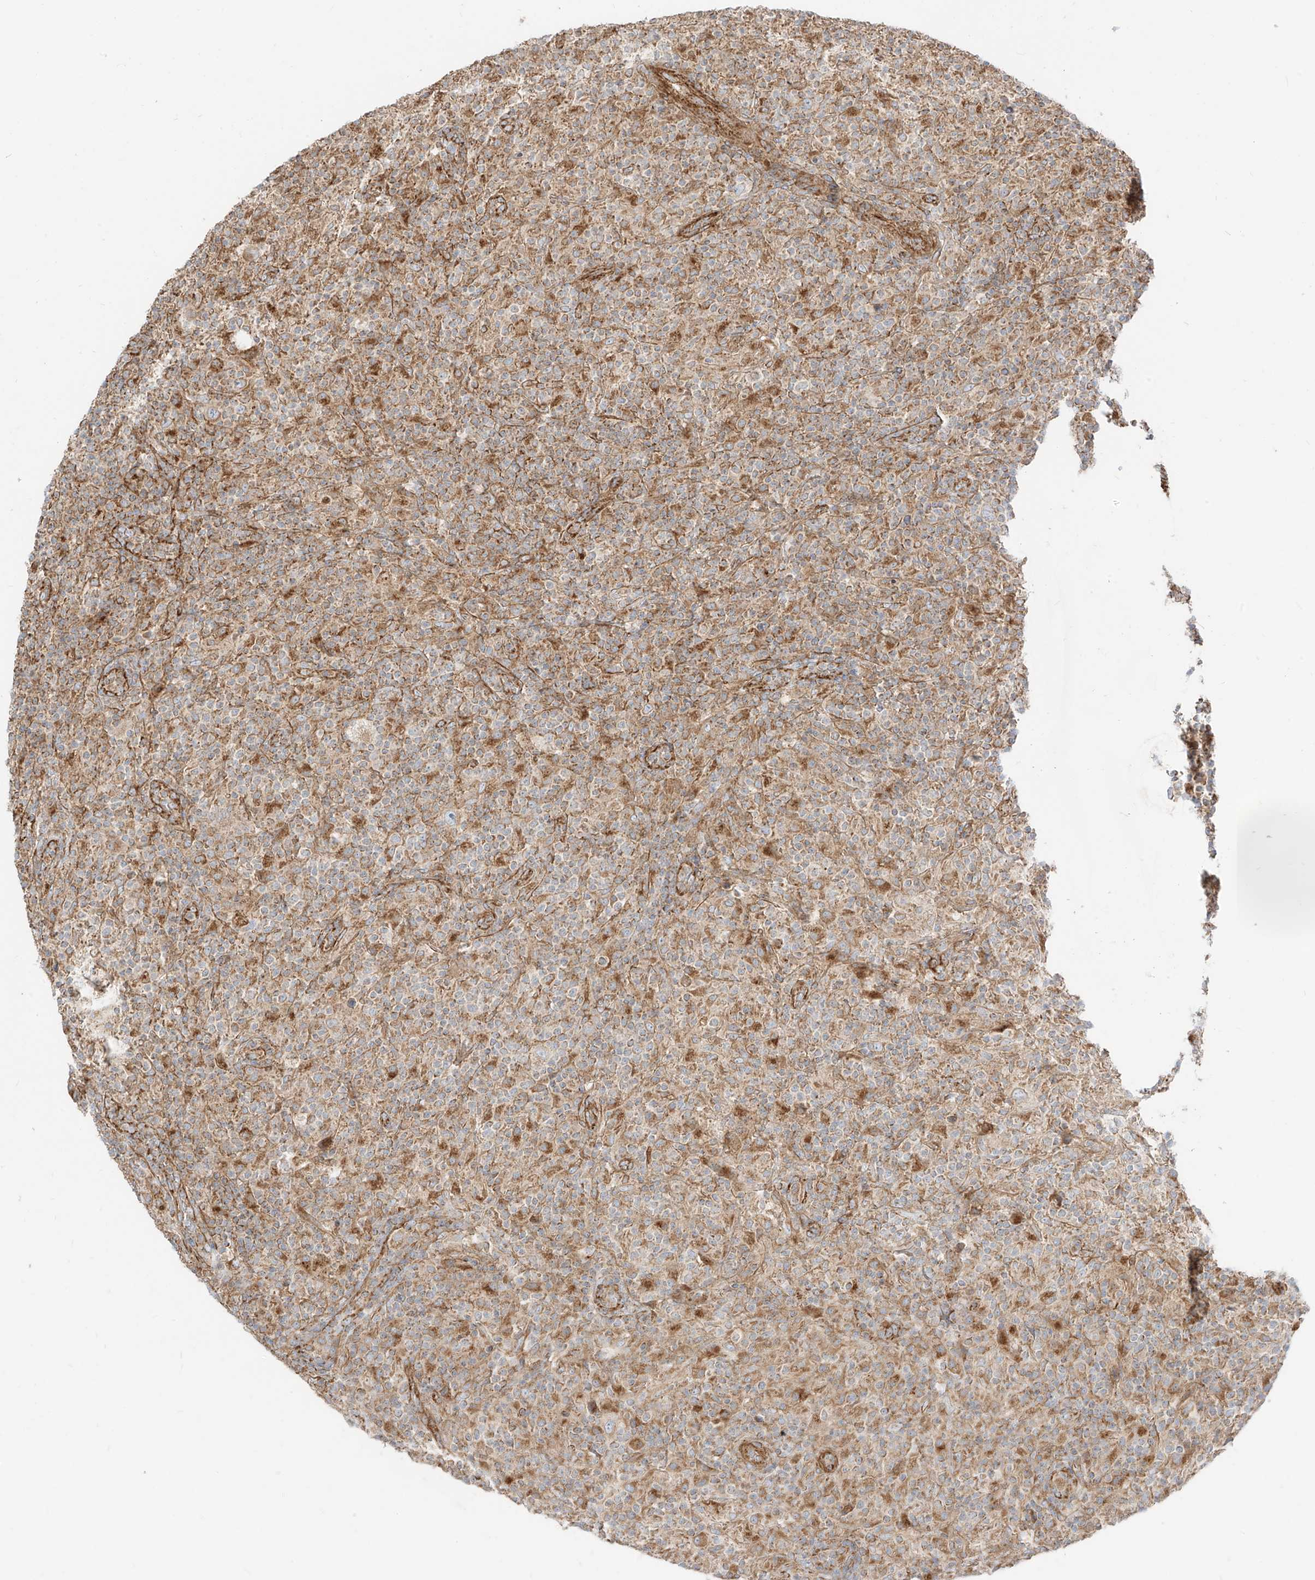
{"staining": {"intensity": "weak", "quantity": "25%-75%", "location": "cytoplasmic/membranous"}, "tissue": "lymphoma", "cell_type": "Tumor cells", "image_type": "cancer", "snomed": [{"axis": "morphology", "description": "Hodgkin's disease, NOS"}, {"axis": "topography", "description": "Lymph node"}], "caption": "Lymphoma was stained to show a protein in brown. There is low levels of weak cytoplasmic/membranous positivity in about 25%-75% of tumor cells. The staining was performed using DAB, with brown indicating positive protein expression. Nuclei are stained blue with hematoxylin.", "gene": "PLCL1", "patient": {"sex": "male", "age": 70}}